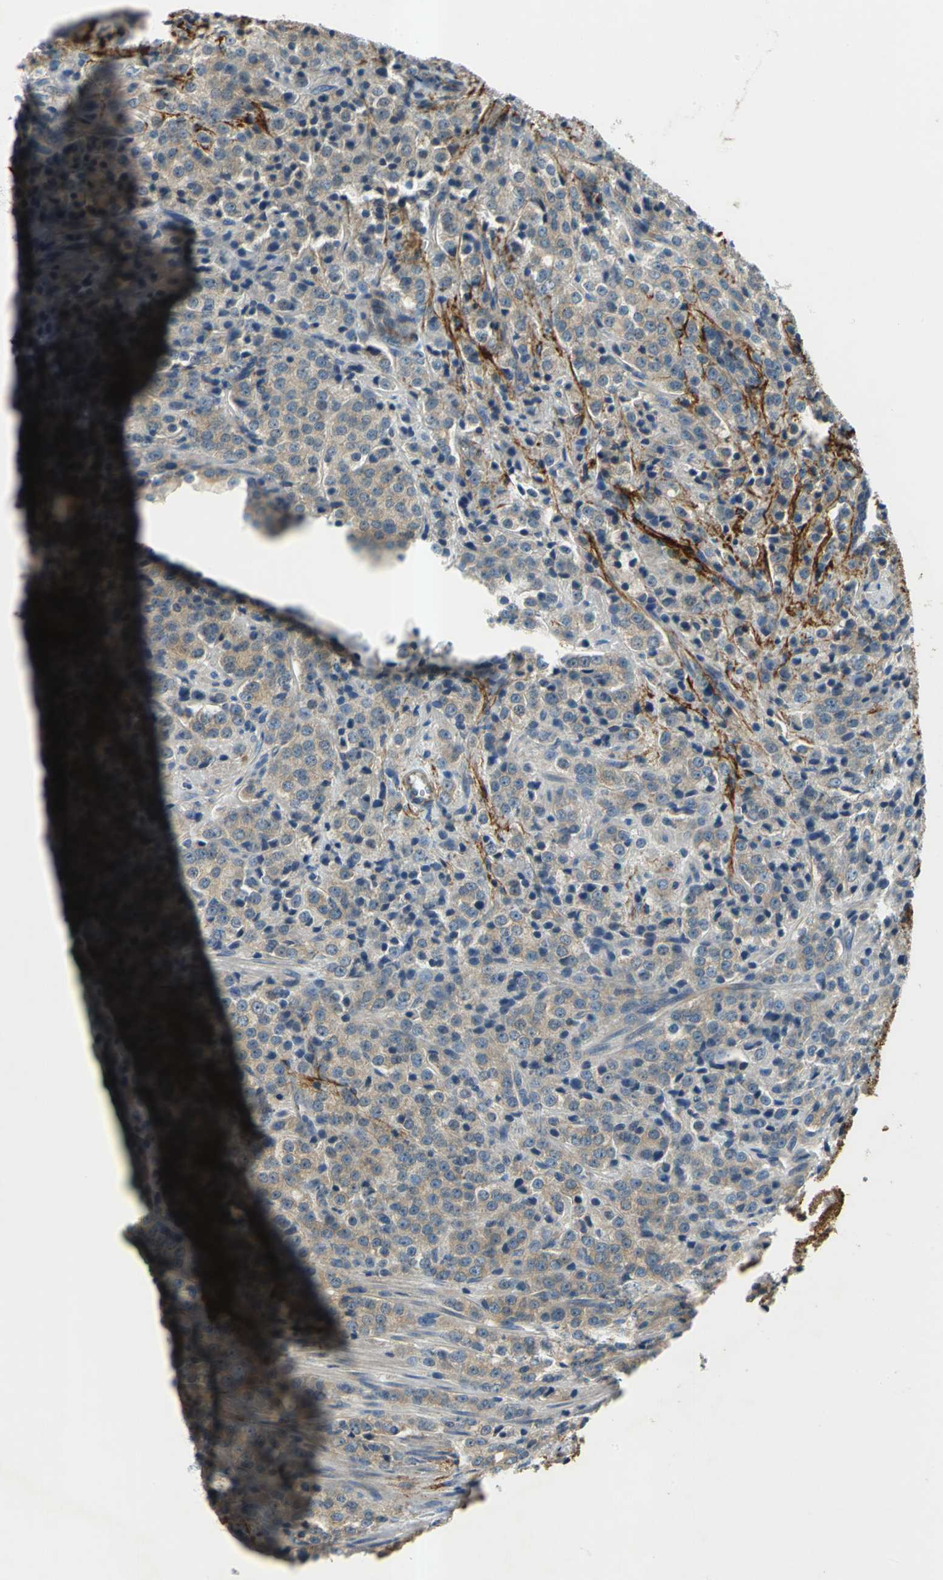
{"staining": {"intensity": "weak", "quantity": ">75%", "location": "cytoplasmic/membranous"}, "tissue": "prostate cancer", "cell_type": "Tumor cells", "image_type": "cancer", "snomed": [{"axis": "morphology", "description": "Adenocarcinoma, Medium grade"}, {"axis": "topography", "description": "Prostate"}], "caption": "Approximately >75% of tumor cells in human prostate cancer show weak cytoplasmic/membranous protein staining as visualized by brown immunohistochemical staining.", "gene": "SLC16A7", "patient": {"sex": "male", "age": 70}}